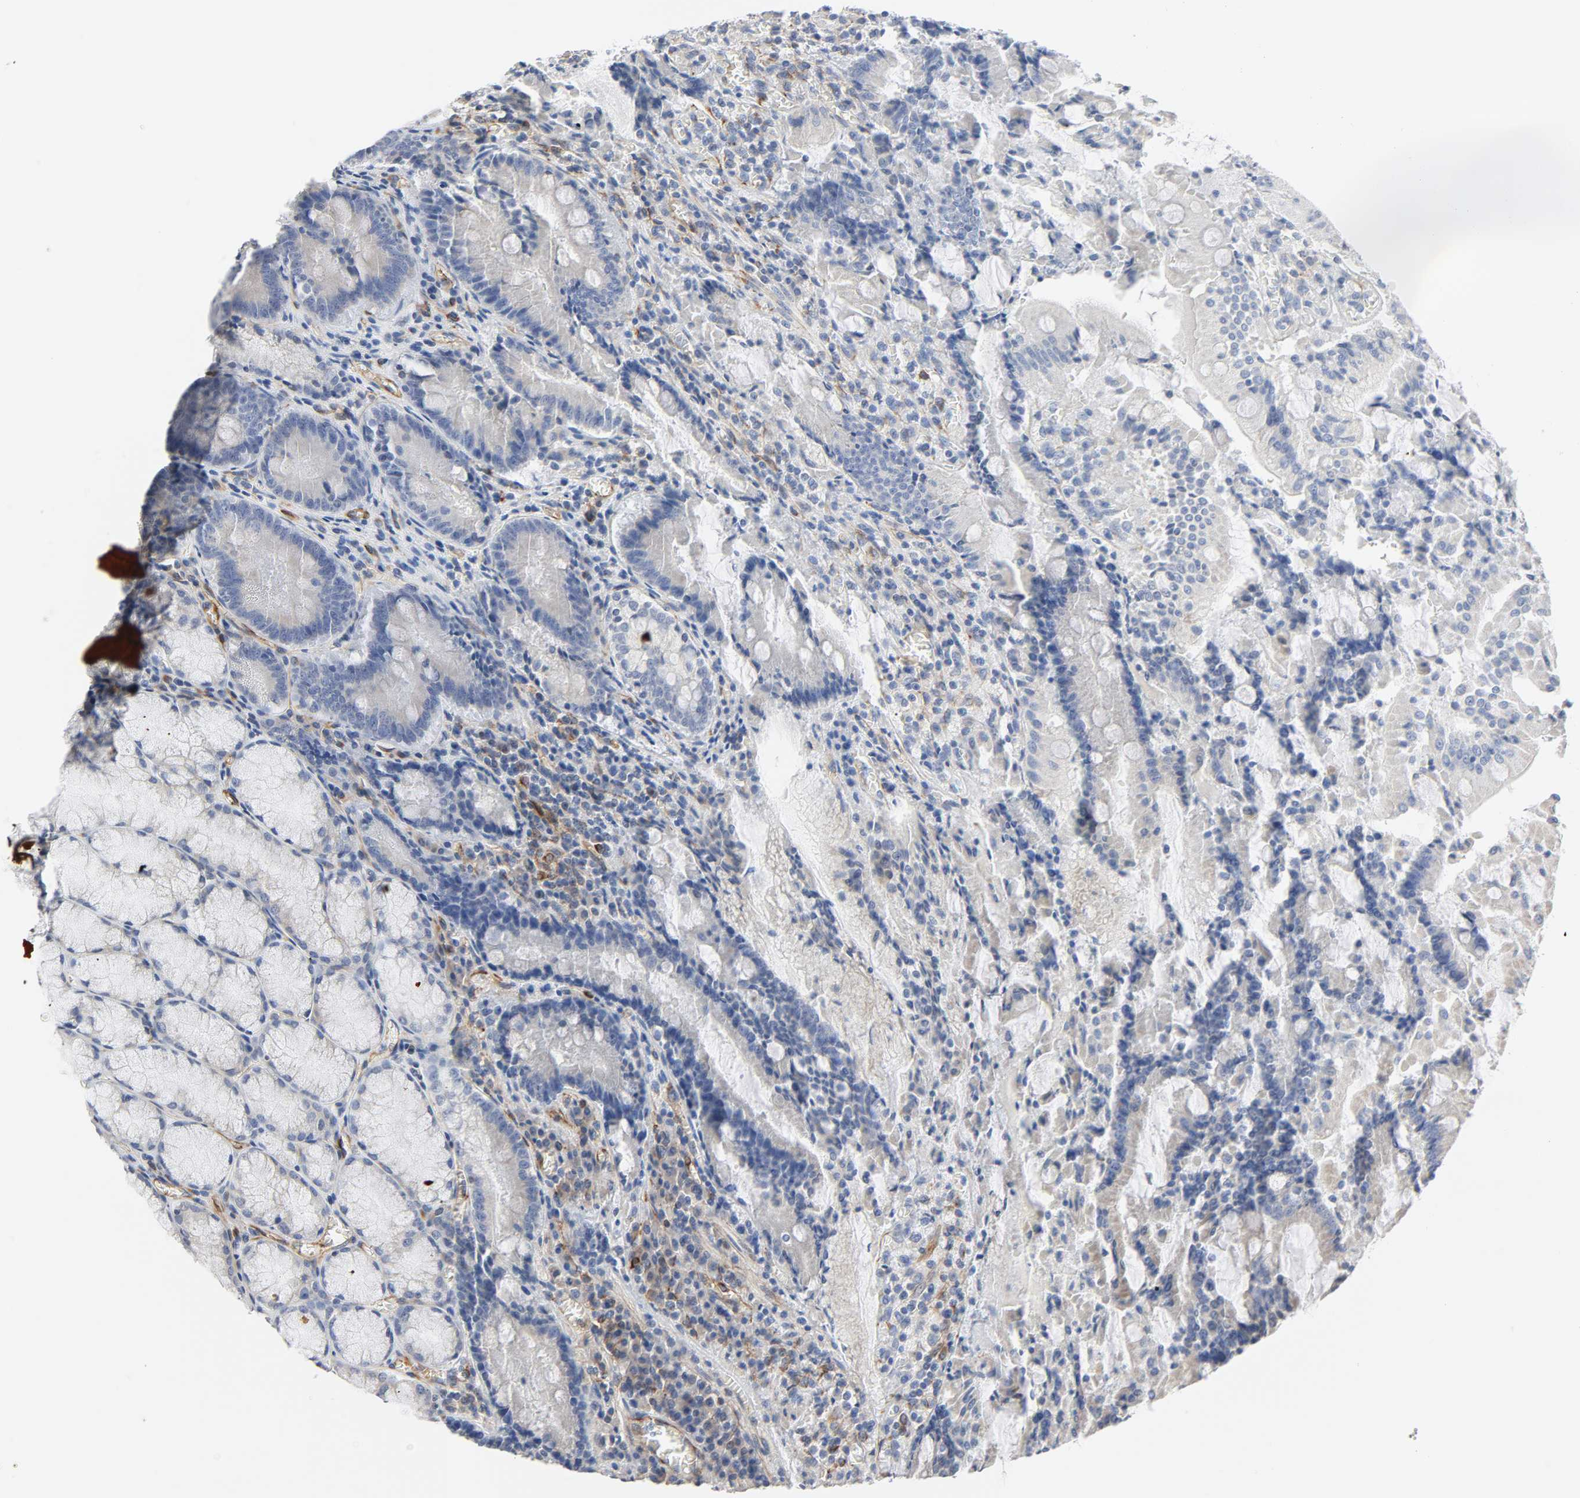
{"staining": {"intensity": "negative", "quantity": "none", "location": "none"}, "tissue": "stomach", "cell_type": "Glandular cells", "image_type": "normal", "snomed": [{"axis": "morphology", "description": "Normal tissue, NOS"}, {"axis": "topography", "description": "Stomach, lower"}], "caption": "Glandular cells are negative for protein expression in normal human stomach. (DAB (3,3'-diaminobenzidine) immunohistochemistry, high magnification).", "gene": "FAM118A", "patient": {"sex": "male", "age": 56}}